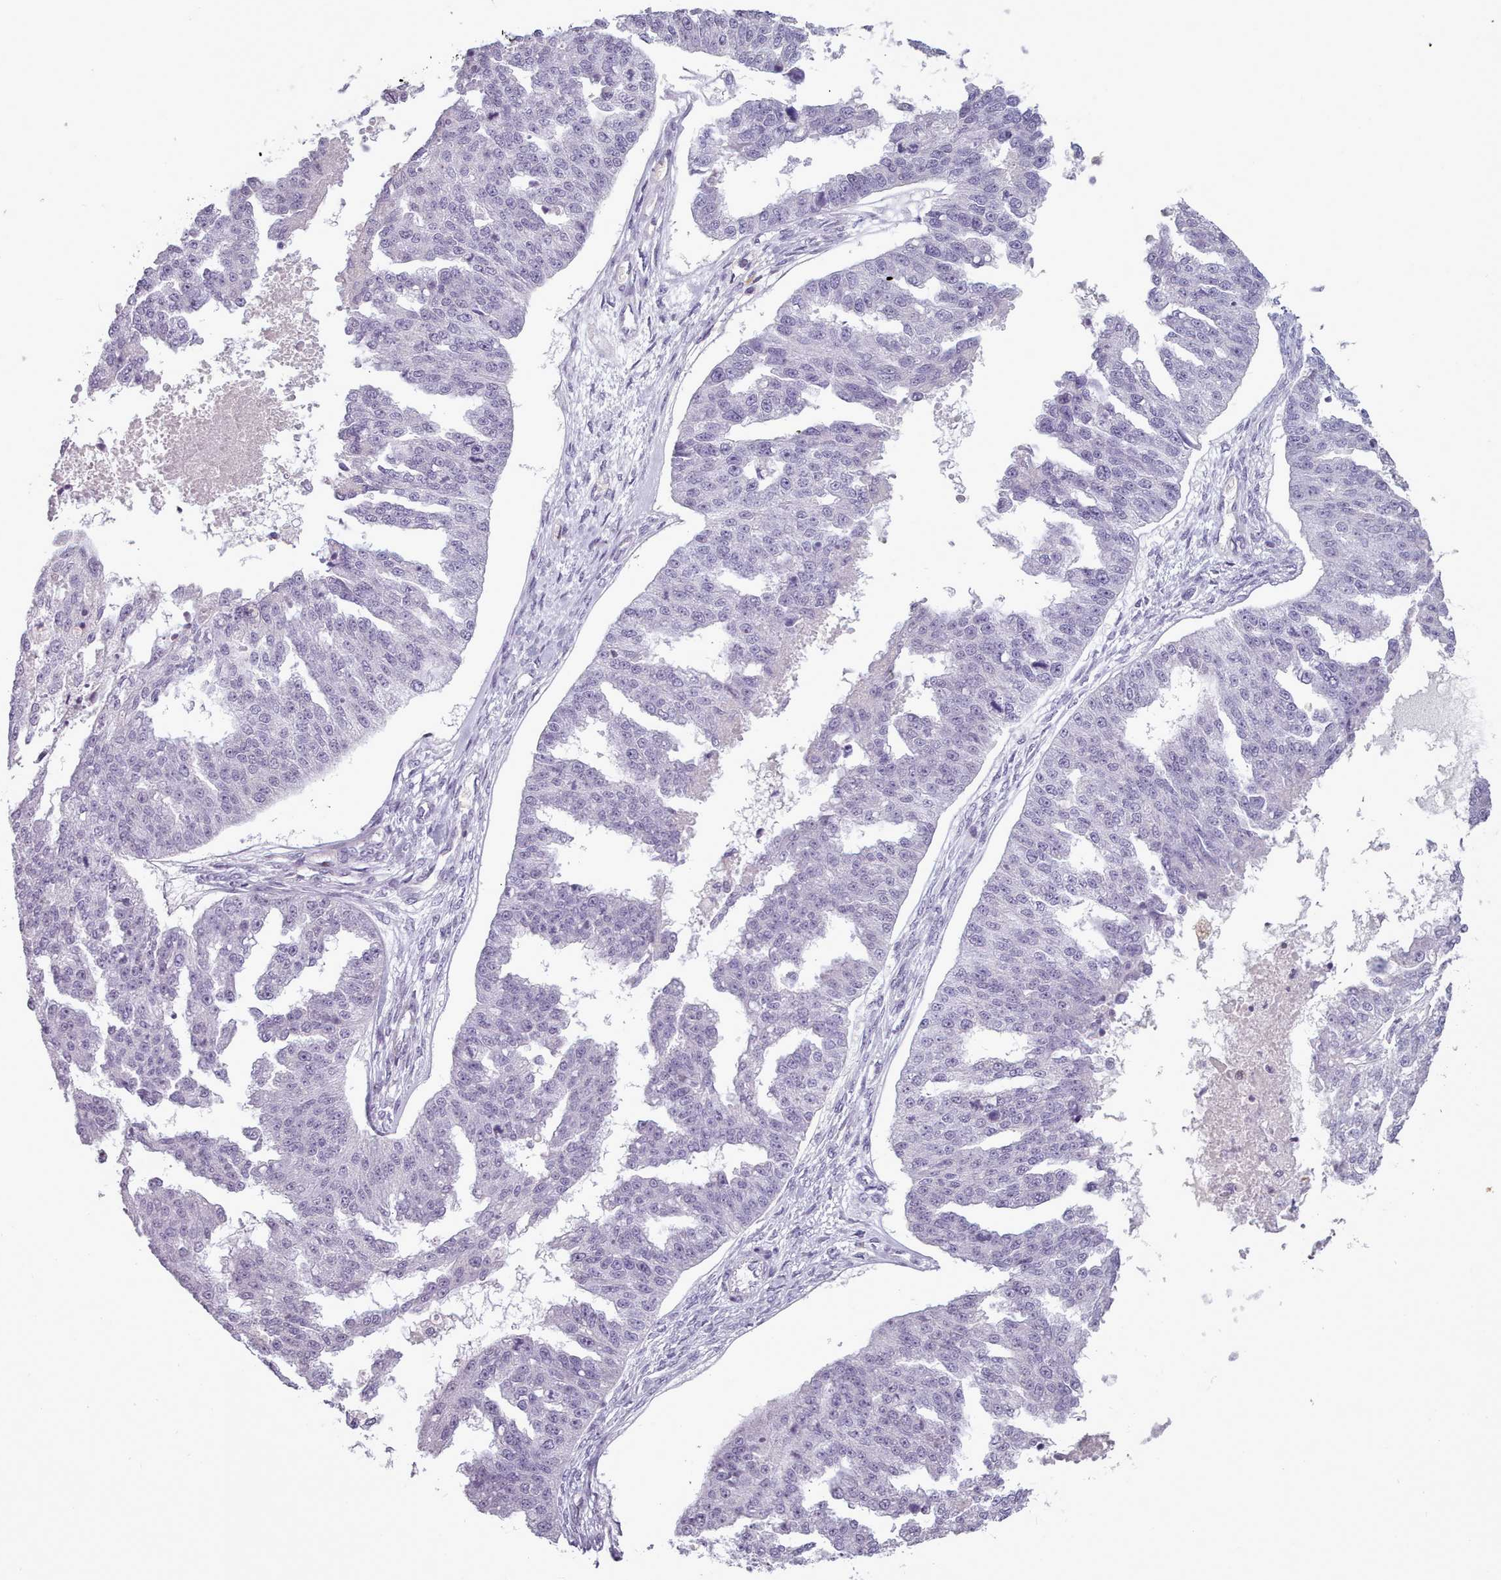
{"staining": {"intensity": "negative", "quantity": "none", "location": "none"}, "tissue": "ovarian cancer", "cell_type": "Tumor cells", "image_type": "cancer", "snomed": [{"axis": "morphology", "description": "Cystadenocarcinoma, serous, NOS"}, {"axis": "topography", "description": "Ovary"}], "caption": "Human ovarian serous cystadenocarcinoma stained for a protein using IHC displays no staining in tumor cells.", "gene": "NDST2", "patient": {"sex": "female", "age": 58}}